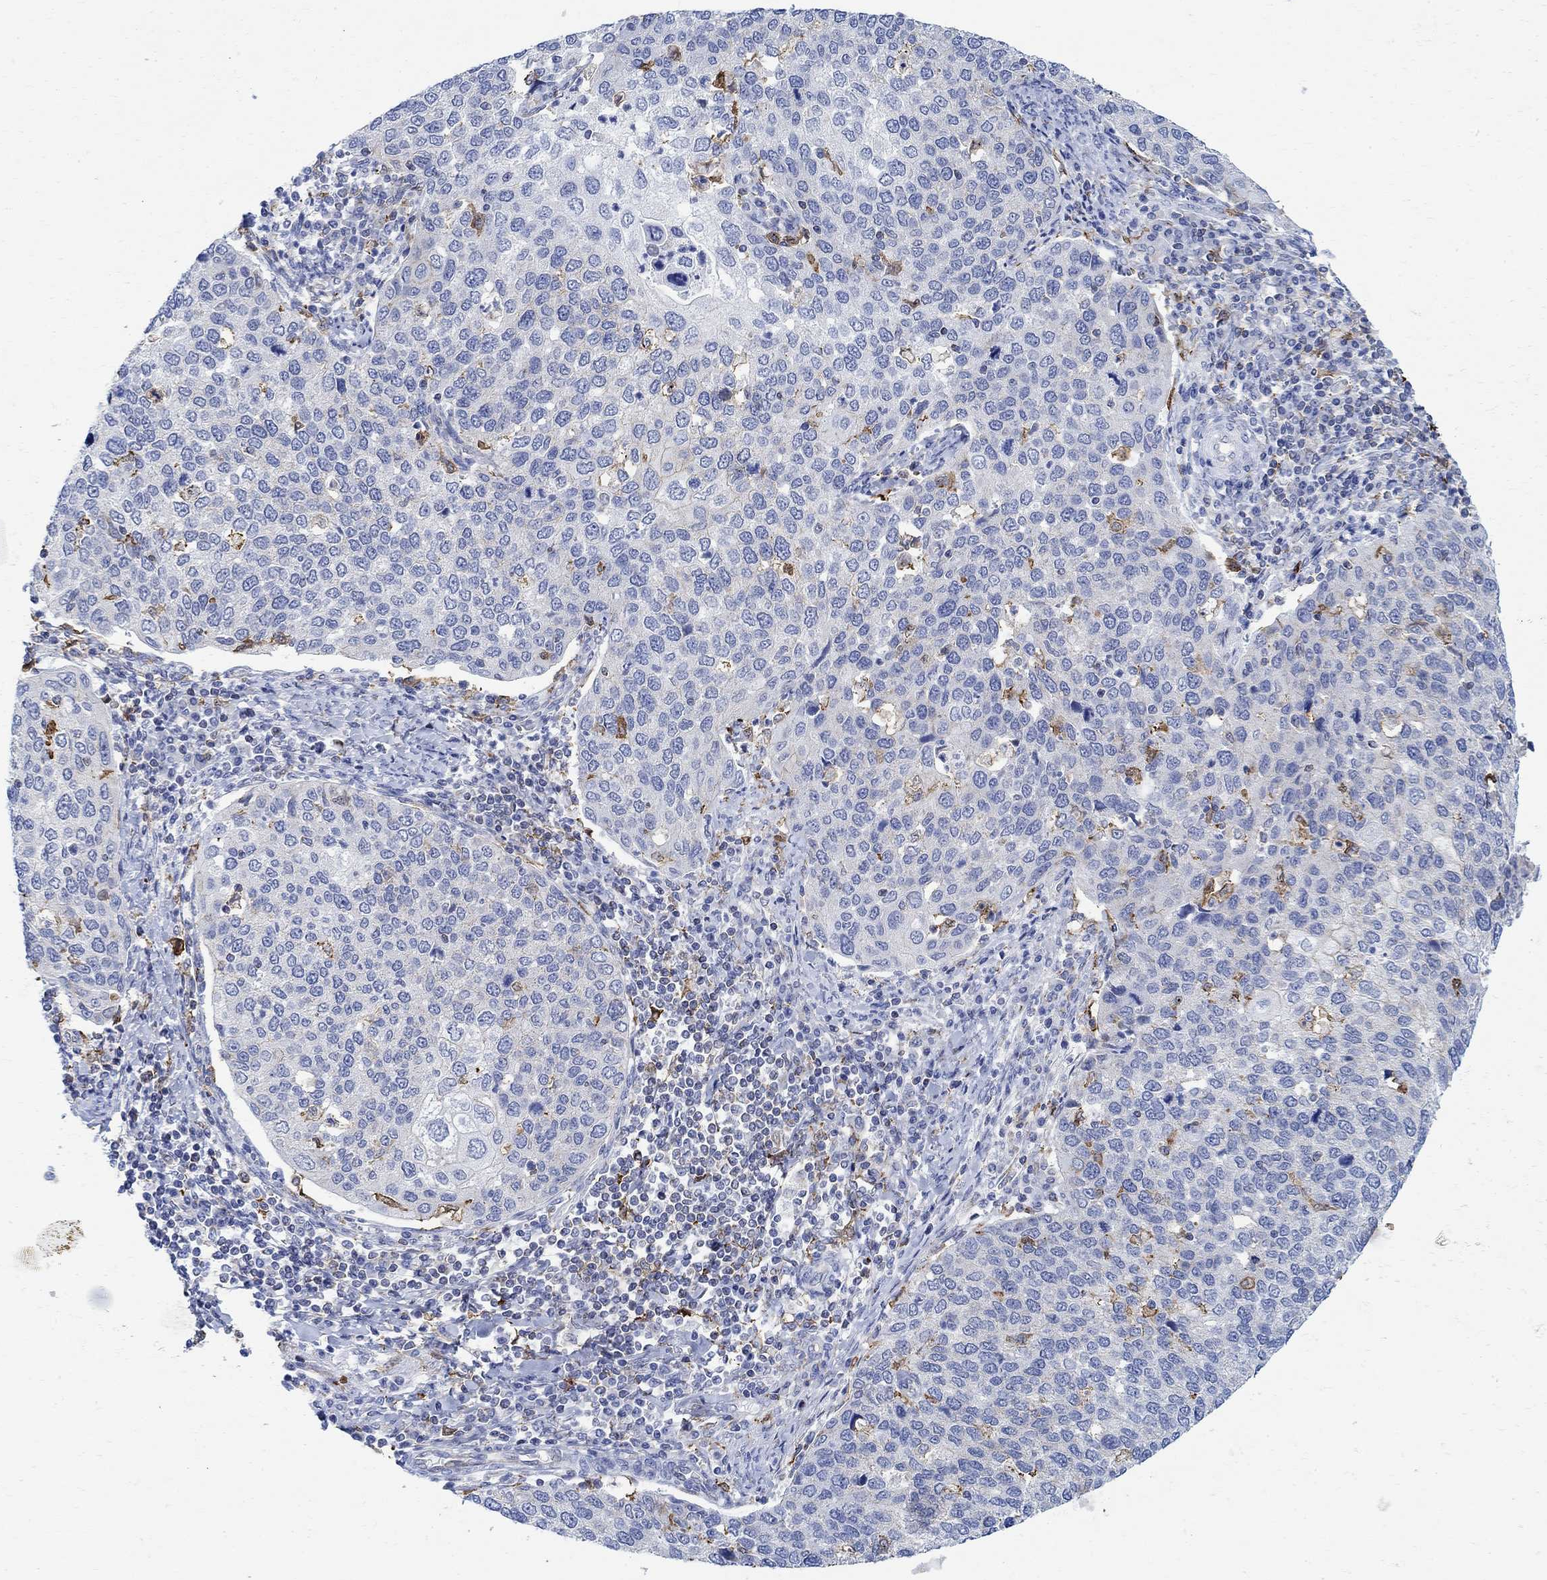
{"staining": {"intensity": "strong", "quantity": "<25%", "location": "cytoplasmic/membranous"}, "tissue": "cervical cancer", "cell_type": "Tumor cells", "image_type": "cancer", "snomed": [{"axis": "morphology", "description": "Squamous cell carcinoma, NOS"}, {"axis": "topography", "description": "Cervix"}], "caption": "Human cervical cancer (squamous cell carcinoma) stained with a brown dye displays strong cytoplasmic/membranous positive expression in about <25% of tumor cells.", "gene": "PHF21B", "patient": {"sex": "female", "age": 54}}